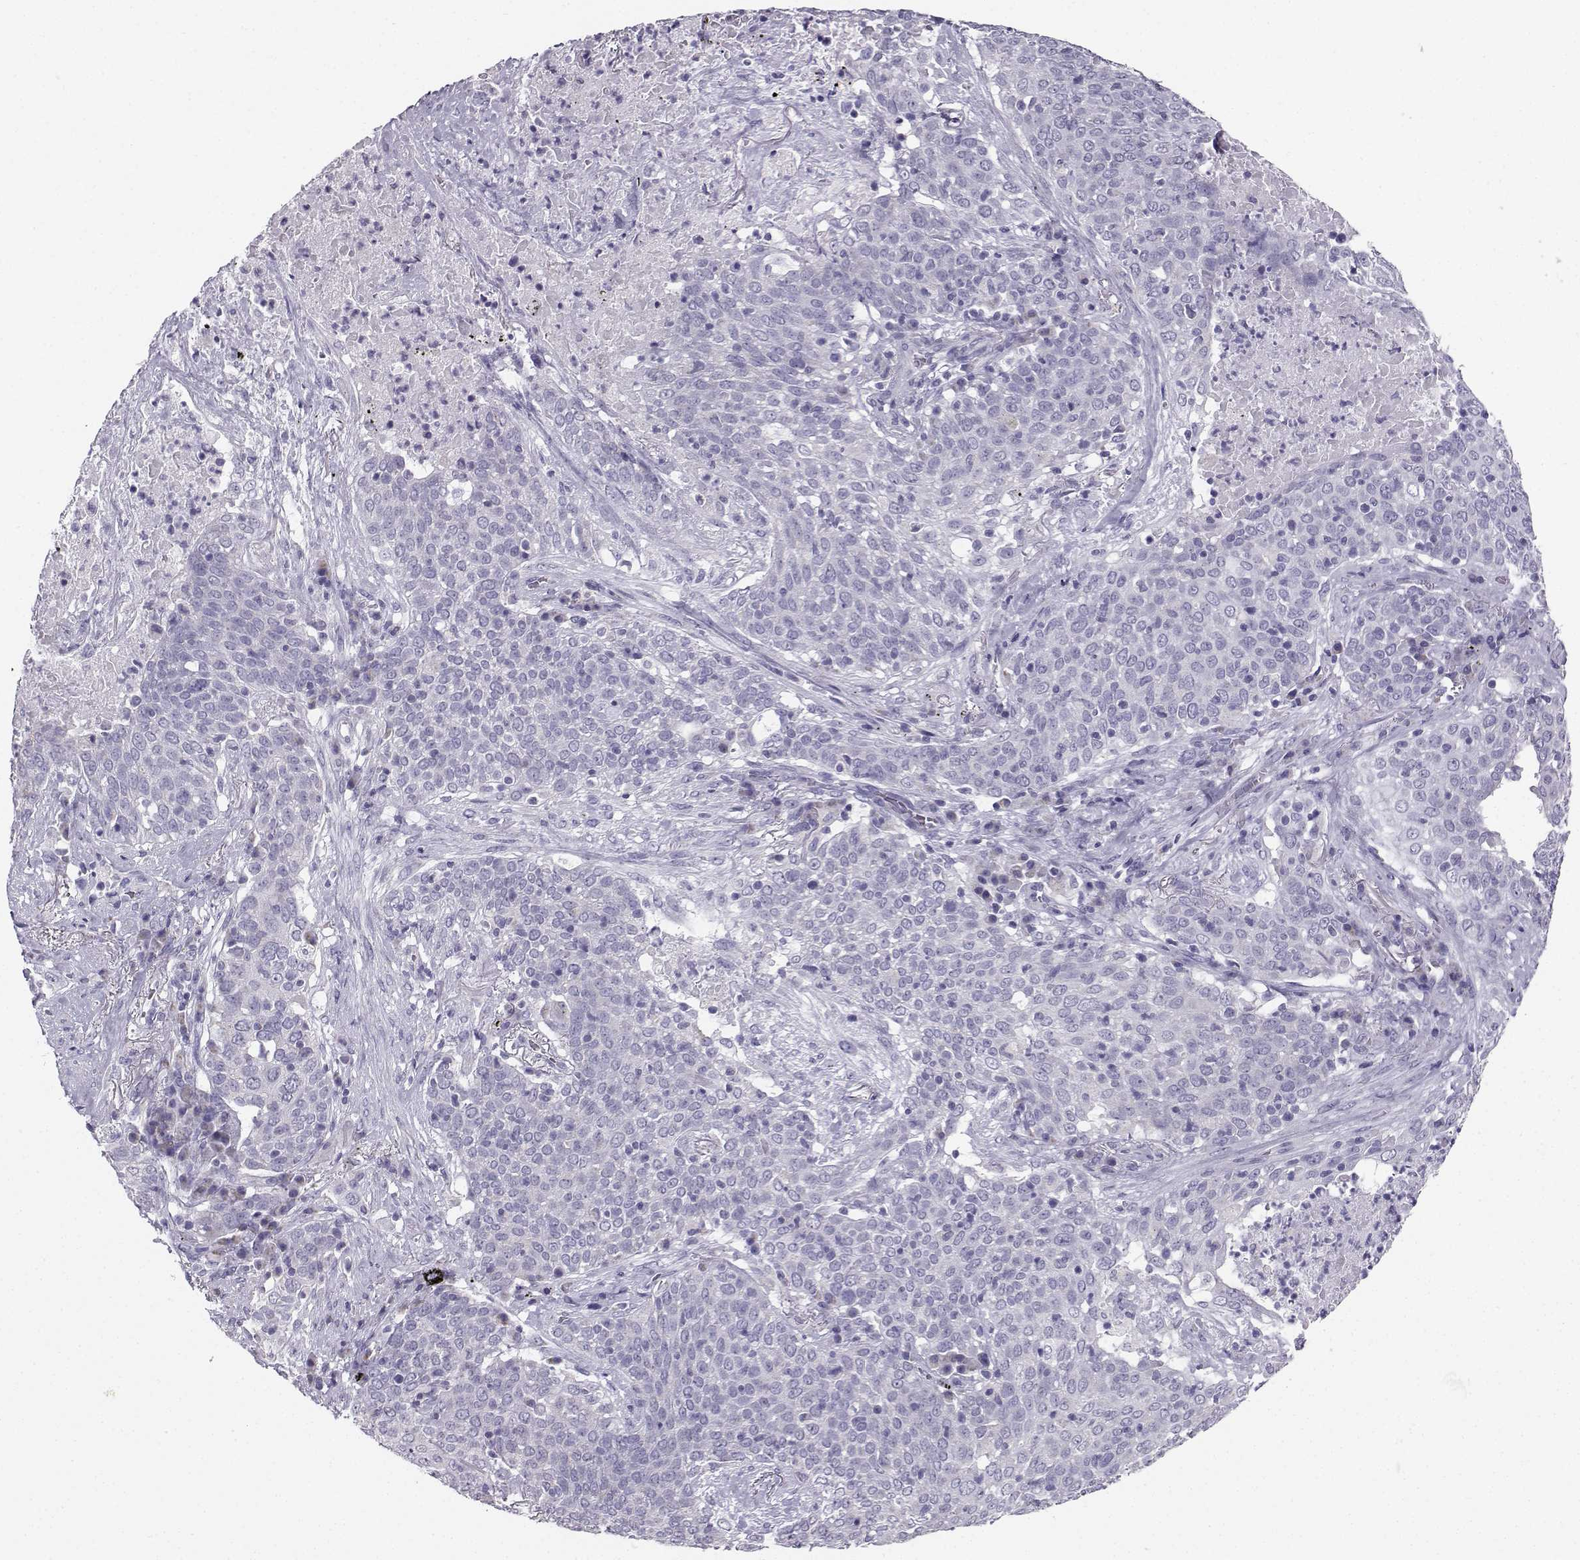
{"staining": {"intensity": "negative", "quantity": "none", "location": "none"}, "tissue": "lung cancer", "cell_type": "Tumor cells", "image_type": "cancer", "snomed": [{"axis": "morphology", "description": "Squamous cell carcinoma, NOS"}, {"axis": "topography", "description": "Lung"}], "caption": "High power microscopy micrograph of an immunohistochemistry photomicrograph of lung cancer (squamous cell carcinoma), revealing no significant staining in tumor cells.", "gene": "AVP", "patient": {"sex": "male", "age": 82}}